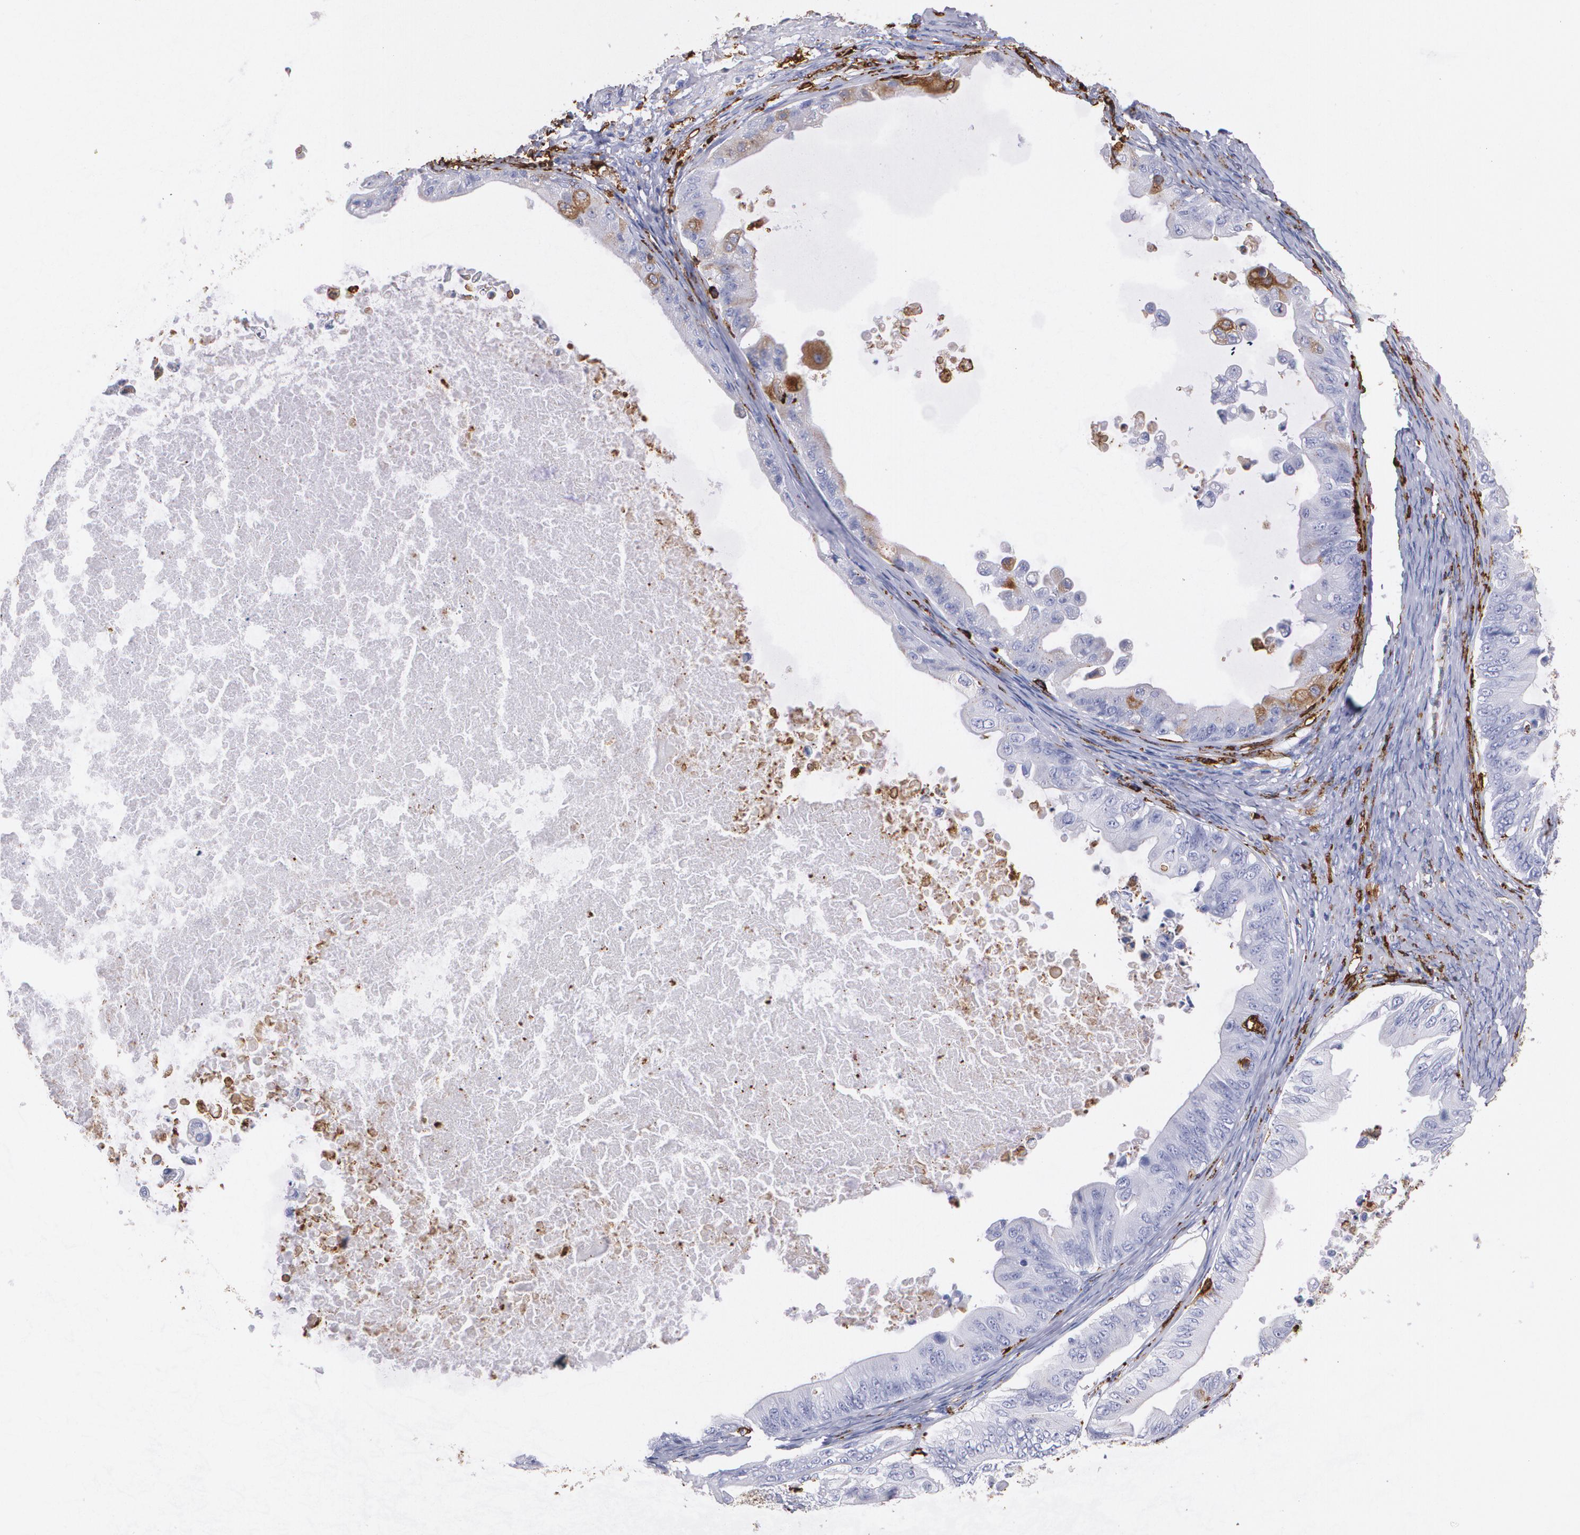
{"staining": {"intensity": "weak", "quantity": "<25%", "location": "cytoplasmic/membranous"}, "tissue": "ovarian cancer", "cell_type": "Tumor cells", "image_type": "cancer", "snomed": [{"axis": "morphology", "description": "Cystadenocarcinoma, mucinous, NOS"}, {"axis": "topography", "description": "Ovary"}], "caption": "Mucinous cystadenocarcinoma (ovarian) was stained to show a protein in brown. There is no significant expression in tumor cells.", "gene": "HLA-DRA", "patient": {"sex": "female", "age": 37}}